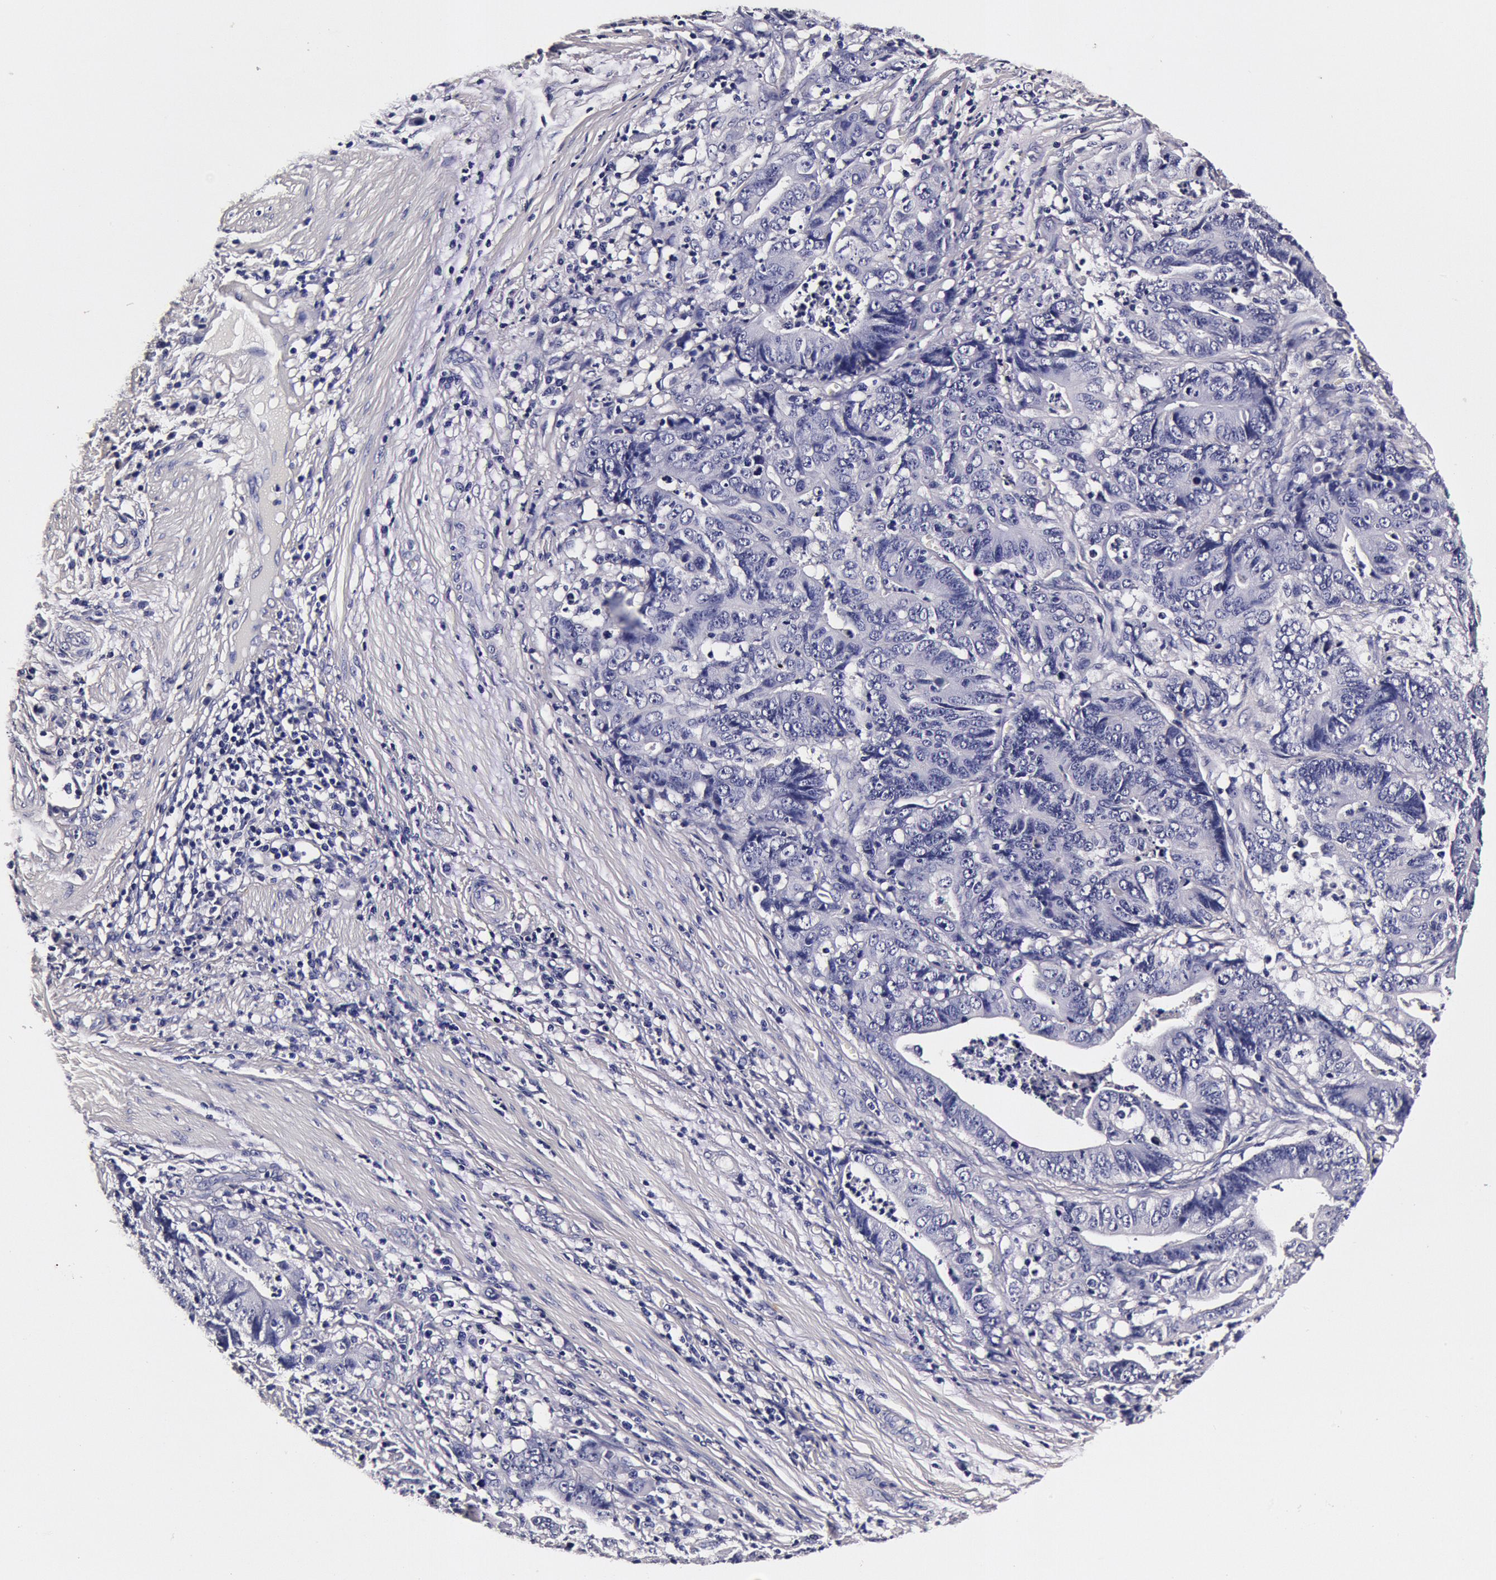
{"staining": {"intensity": "negative", "quantity": "none", "location": "none"}, "tissue": "stomach cancer", "cell_type": "Tumor cells", "image_type": "cancer", "snomed": [{"axis": "morphology", "description": "Adenocarcinoma, NOS"}, {"axis": "topography", "description": "Stomach, lower"}], "caption": "IHC of human stomach cancer demonstrates no expression in tumor cells.", "gene": "CCDC22", "patient": {"sex": "female", "age": 86}}